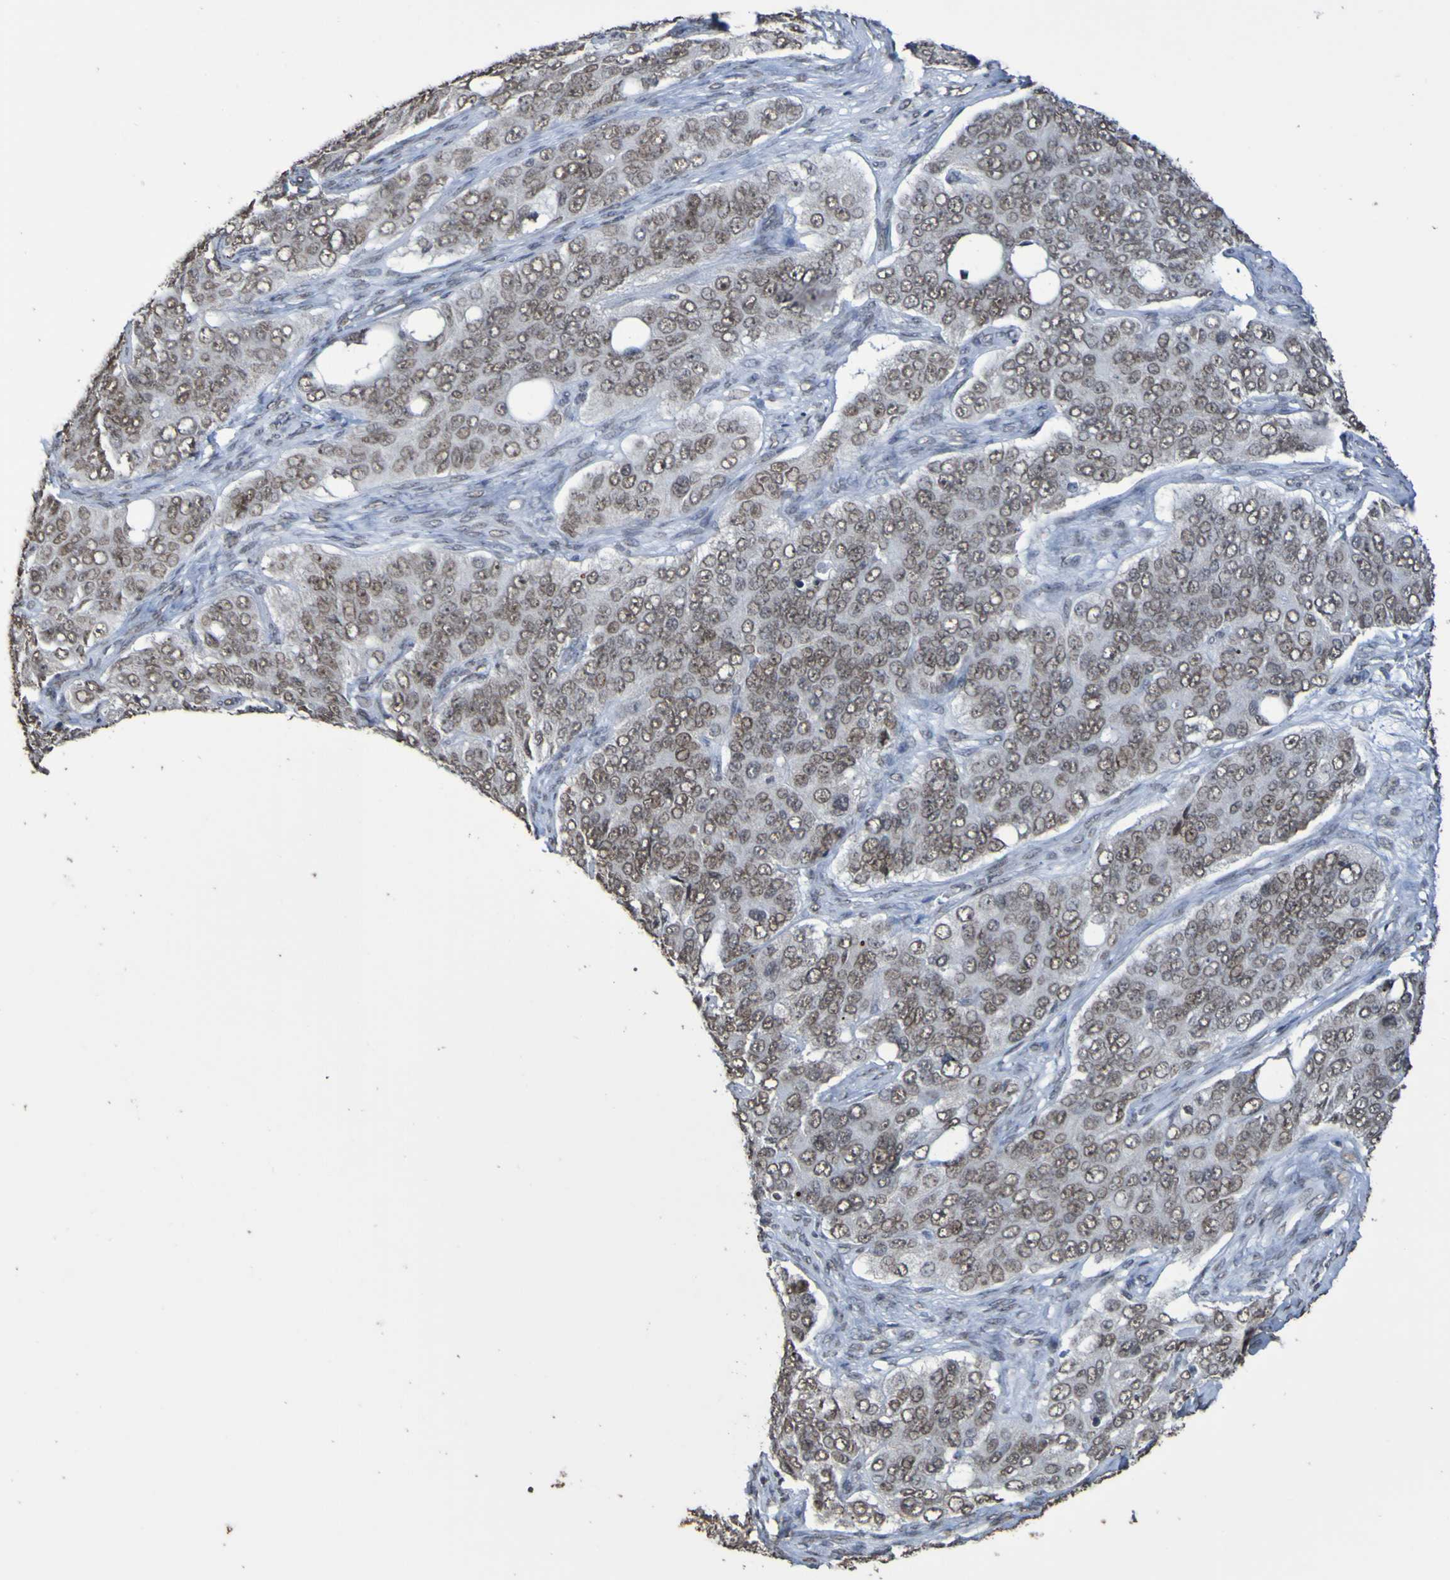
{"staining": {"intensity": "weak", "quantity": ">75%", "location": "nuclear"}, "tissue": "ovarian cancer", "cell_type": "Tumor cells", "image_type": "cancer", "snomed": [{"axis": "morphology", "description": "Carcinoma, endometroid"}, {"axis": "topography", "description": "Ovary"}], "caption": "A histopathology image of endometroid carcinoma (ovarian) stained for a protein reveals weak nuclear brown staining in tumor cells. Immunohistochemistry stains the protein in brown and the nuclei are stained blue.", "gene": "ALKBH2", "patient": {"sex": "female", "age": 51}}